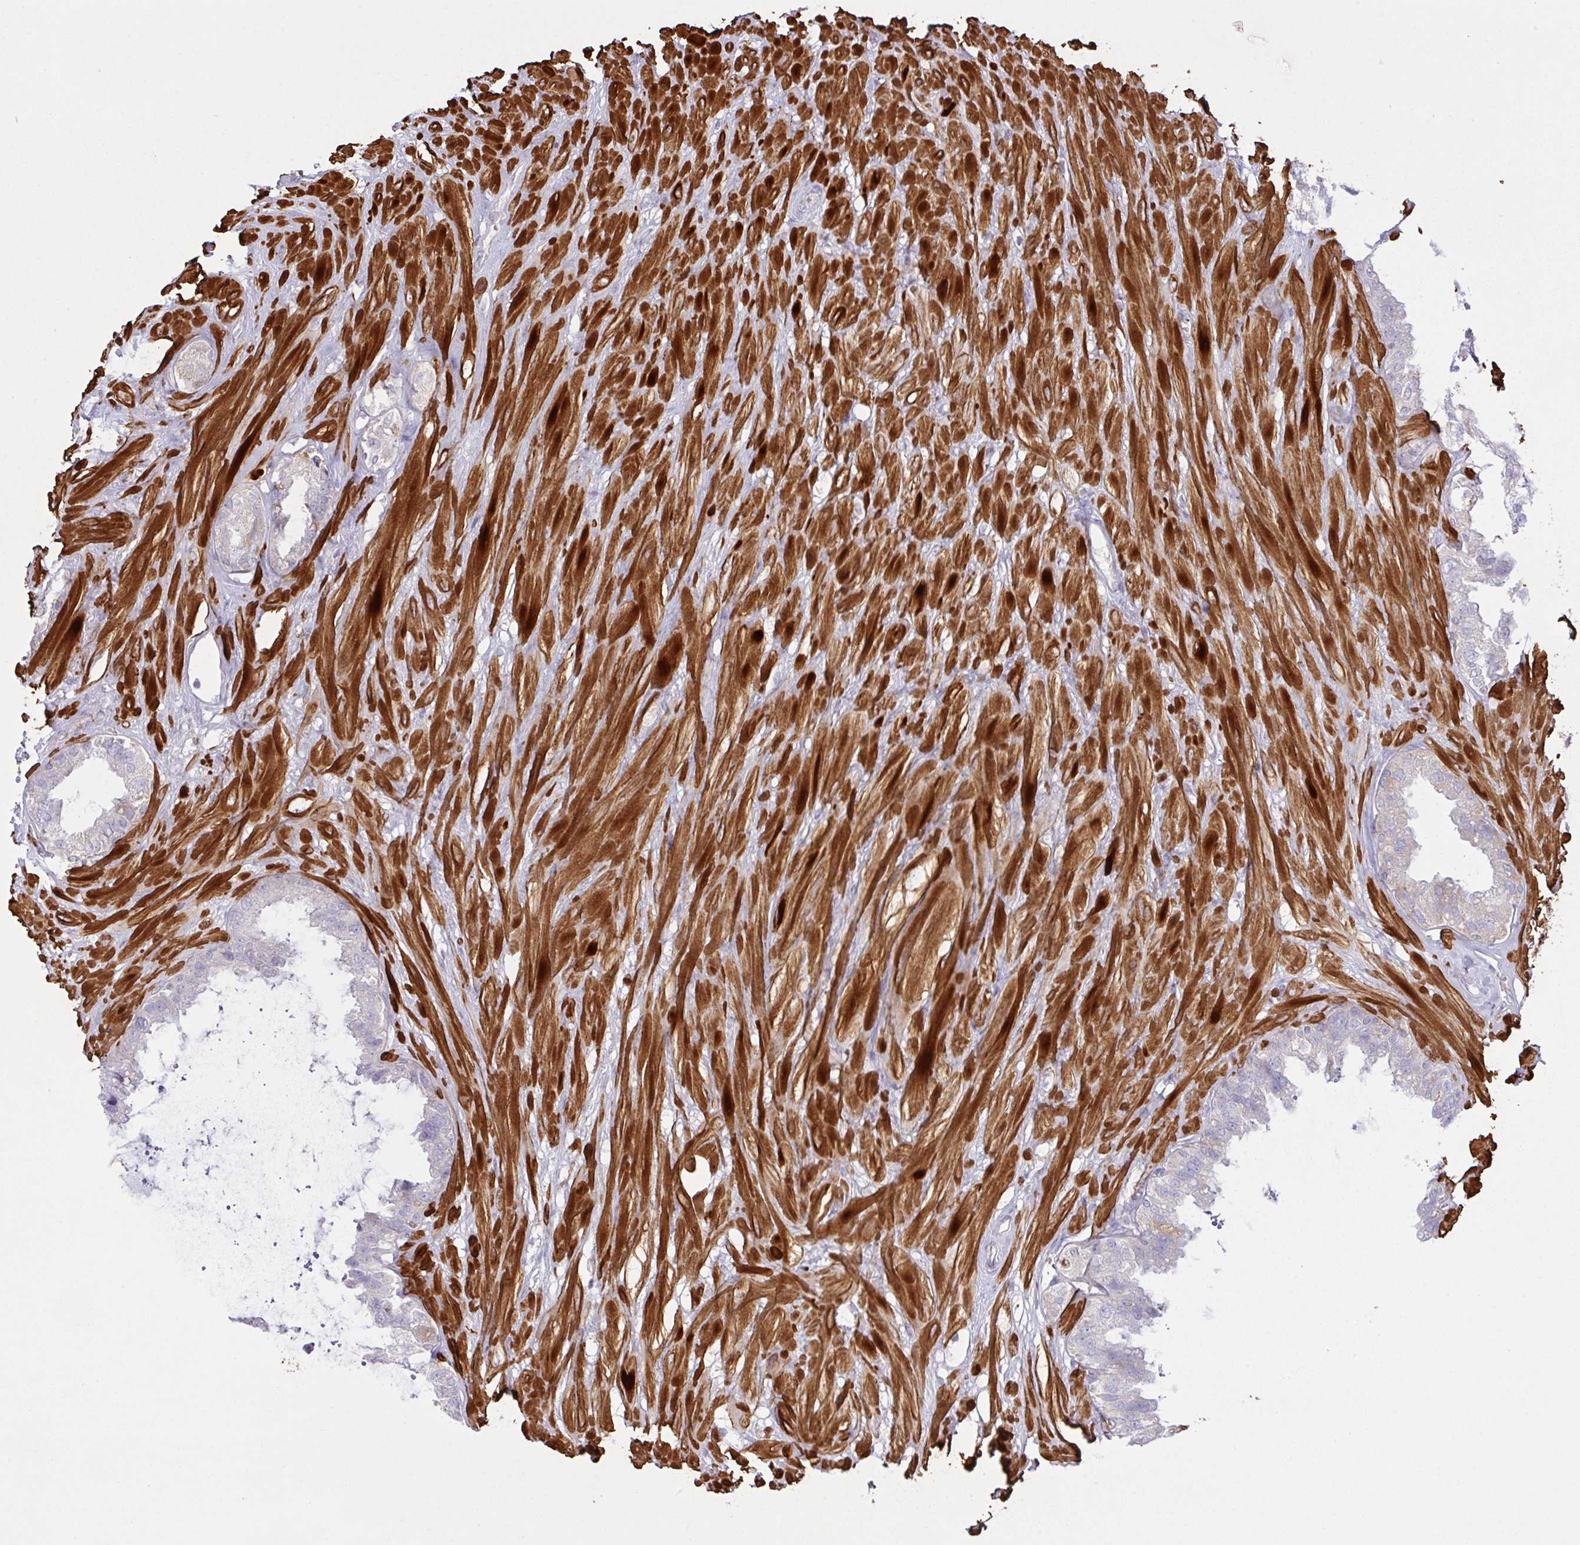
{"staining": {"intensity": "moderate", "quantity": "<25%", "location": "cytoplasmic/membranous"}, "tissue": "seminal vesicle", "cell_type": "Glandular cells", "image_type": "normal", "snomed": [{"axis": "morphology", "description": "Normal tissue, NOS"}, {"axis": "topography", "description": "Seminal veicle"}, {"axis": "topography", "description": "Peripheral nerve tissue"}], "caption": "Immunohistochemistry (IHC) micrograph of unremarkable seminal vesicle: seminal vesicle stained using immunohistochemistry (IHC) reveals low levels of moderate protein expression localized specifically in the cytoplasmic/membranous of glandular cells, appearing as a cytoplasmic/membranous brown color.", "gene": "CHDH", "patient": {"sex": "male", "age": 76}}